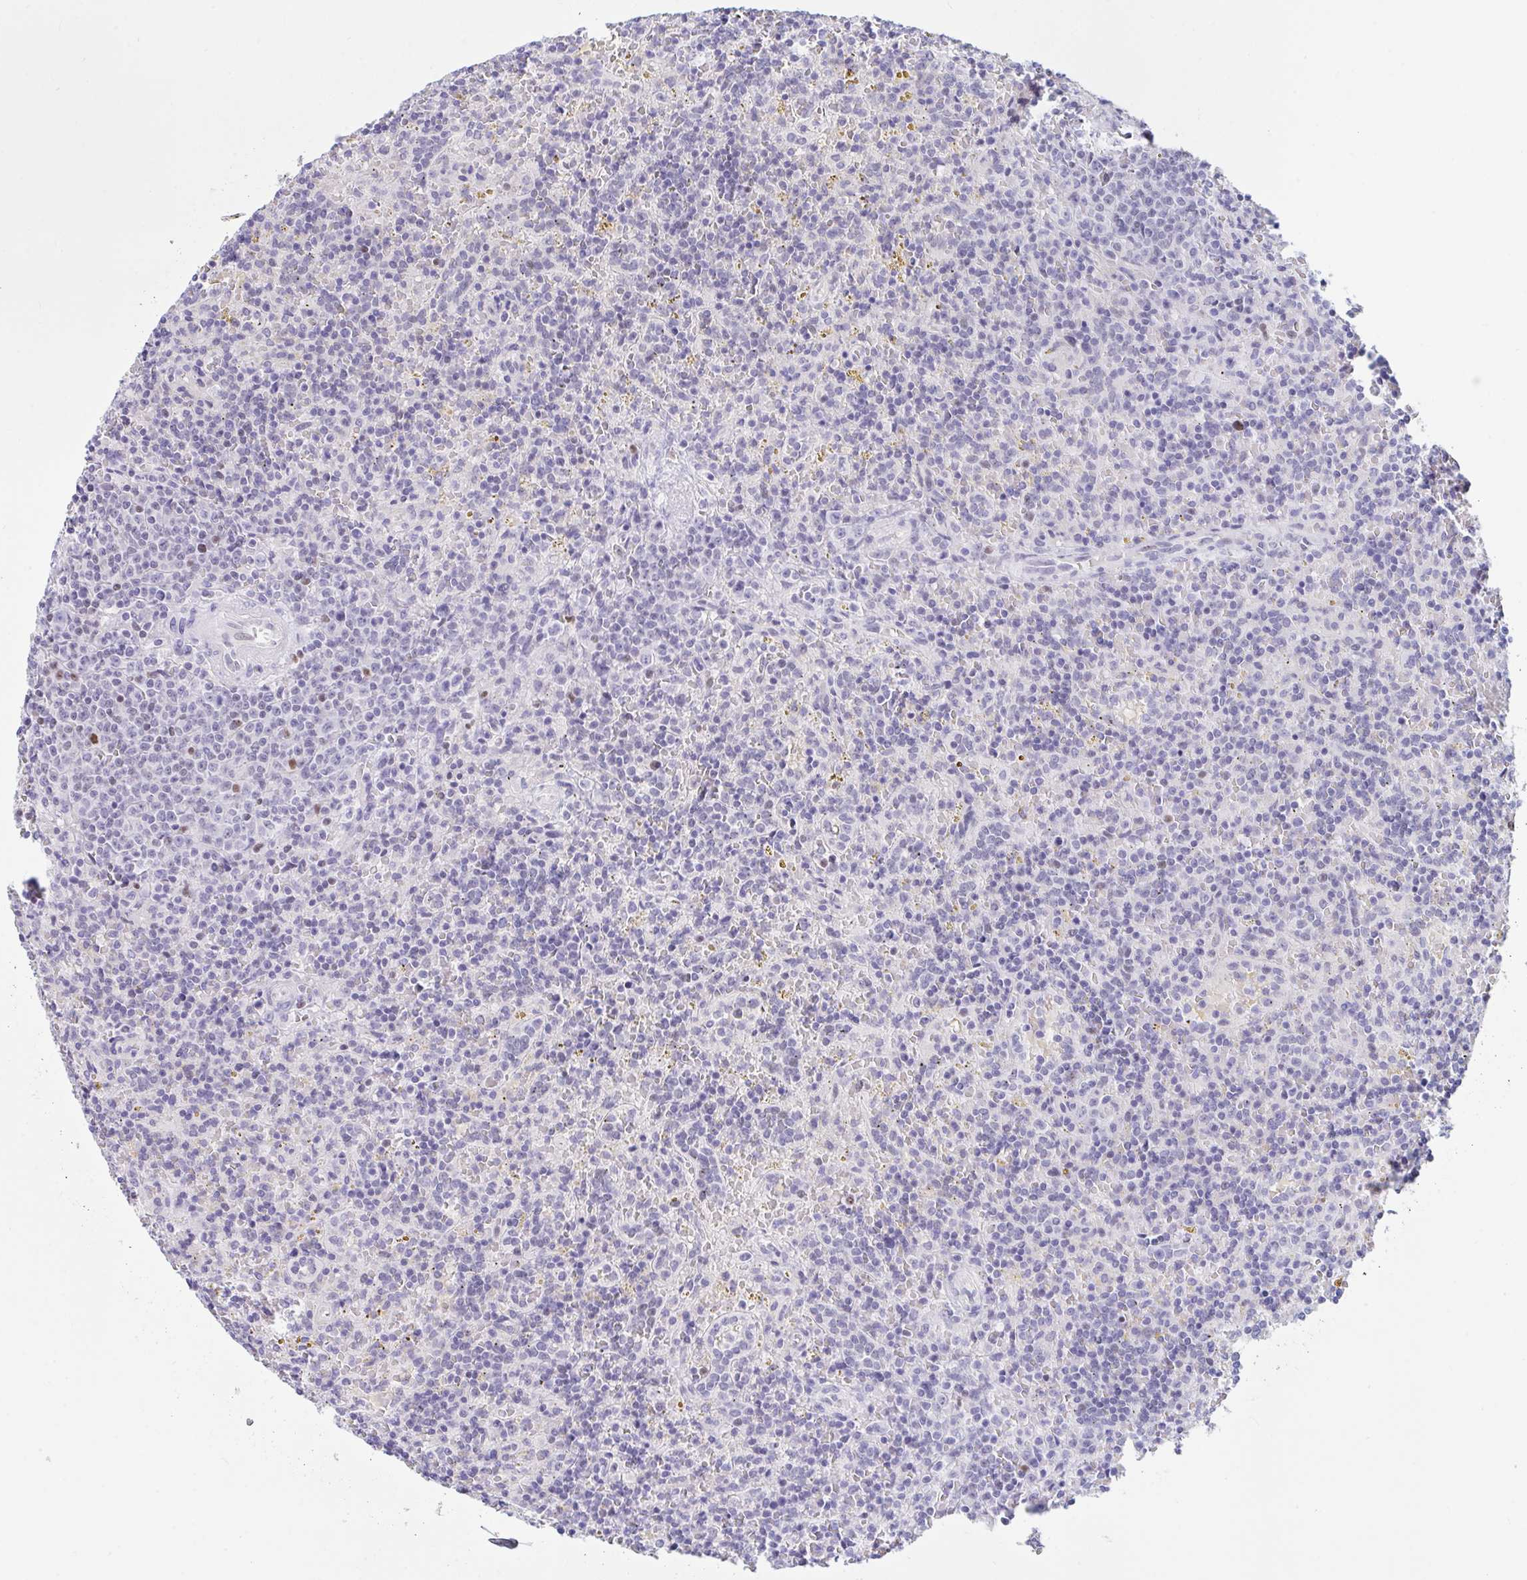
{"staining": {"intensity": "negative", "quantity": "none", "location": "none"}, "tissue": "lymphoma", "cell_type": "Tumor cells", "image_type": "cancer", "snomed": [{"axis": "morphology", "description": "Malignant lymphoma, non-Hodgkin's type, Low grade"}, {"axis": "topography", "description": "Spleen"}], "caption": "Immunohistochemistry (IHC) image of neoplastic tissue: human lymphoma stained with DAB (3,3'-diaminobenzidine) shows no significant protein staining in tumor cells.", "gene": "IKZF2", "patient": {"sex": "male", "age": 67}}